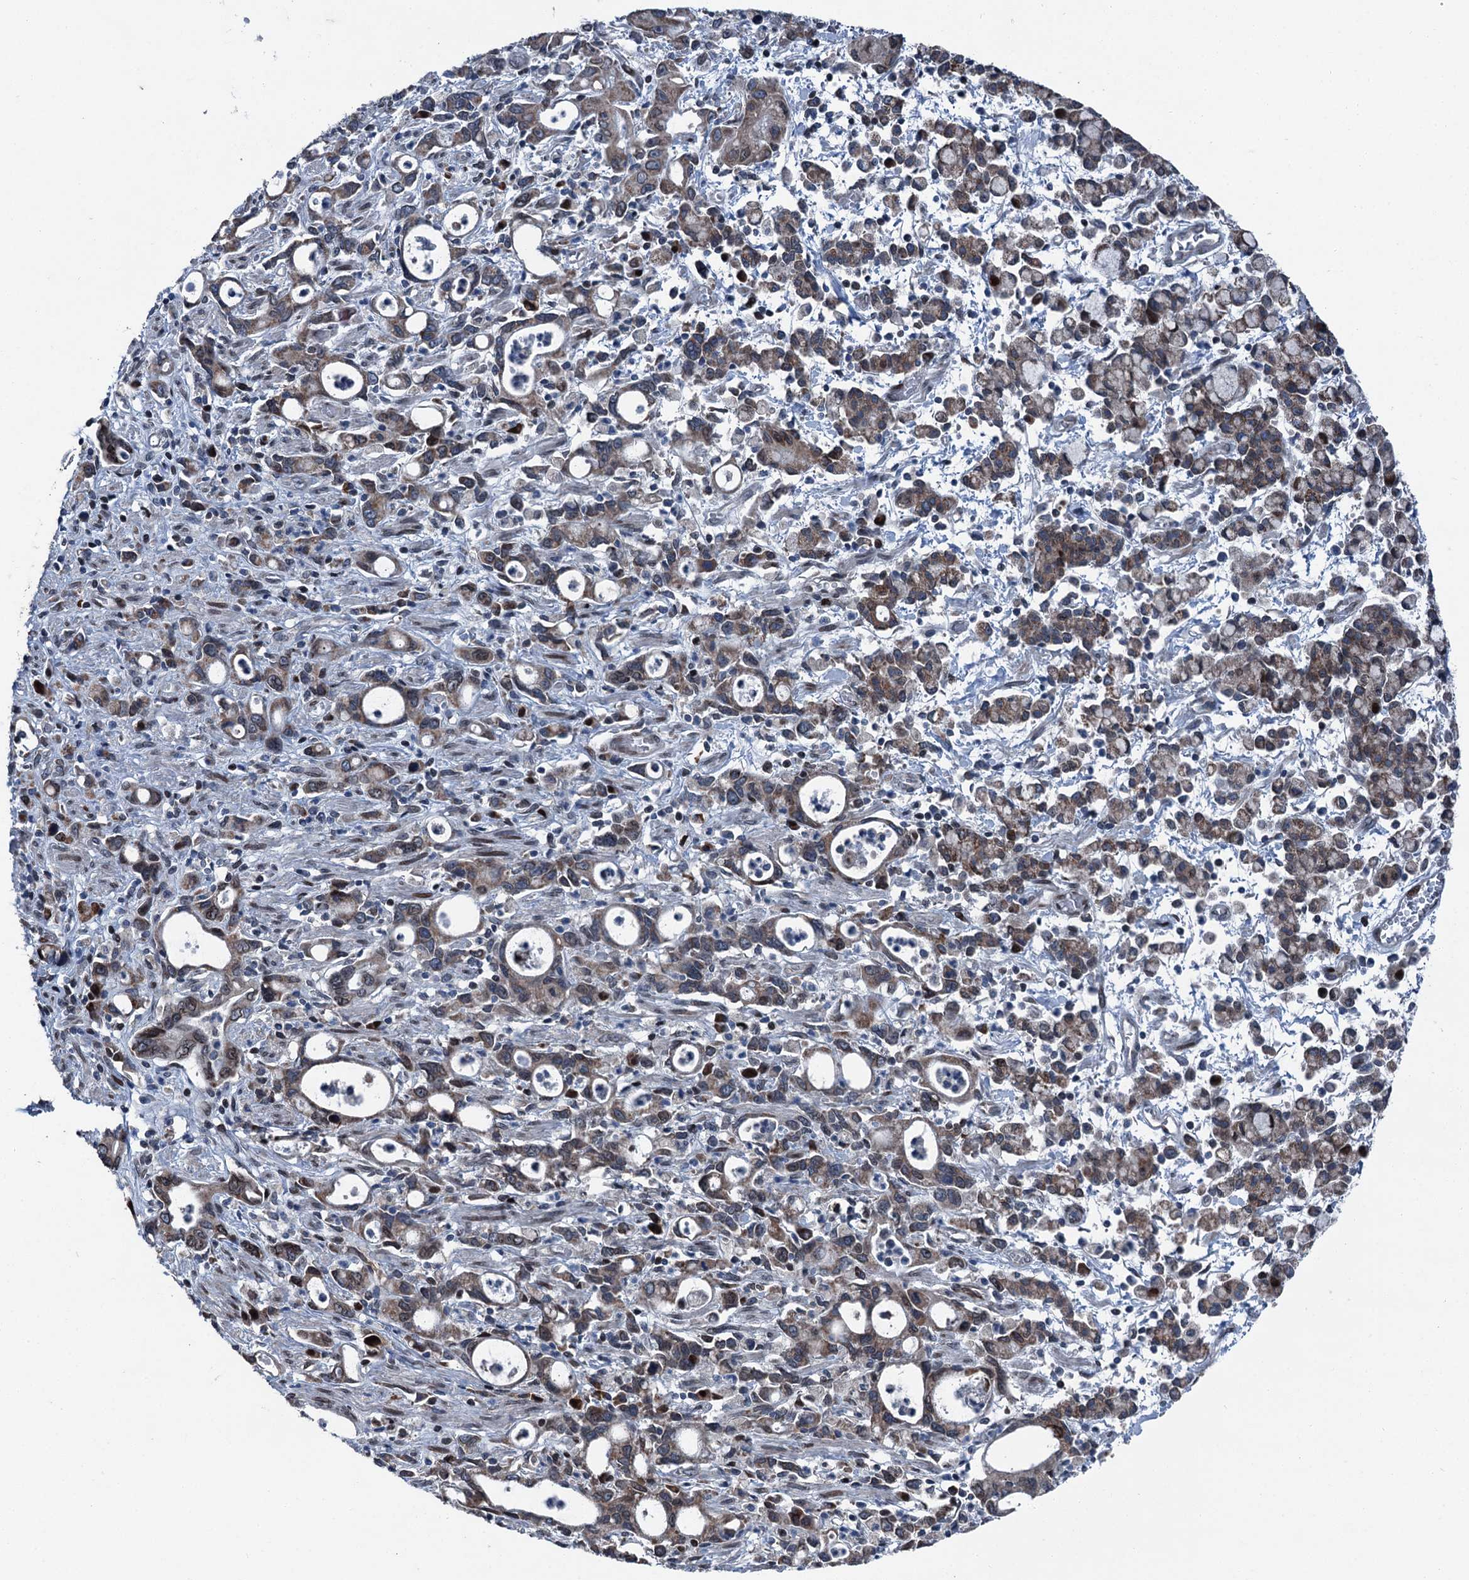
{"staining": {"intensity": "weak", "quantity": ">75%", "location": "cytoplasmic/membranous"}, "tissue": "stomach cancer", "cell_type": "Tumor cells", "image_type": "cancer", "snomed": [{"axis": "morphology", "description": "Adenocarcinoma, NOS"}, {"axis": "topography", "description": "Stomach, lower"}], "caption": "Human stomach adenocarcinoma stained with a protein marker demonstrates weak staining in tumor cells.", "gene": "MRPL14", "patient": {"sex": "female", "age": 43}}